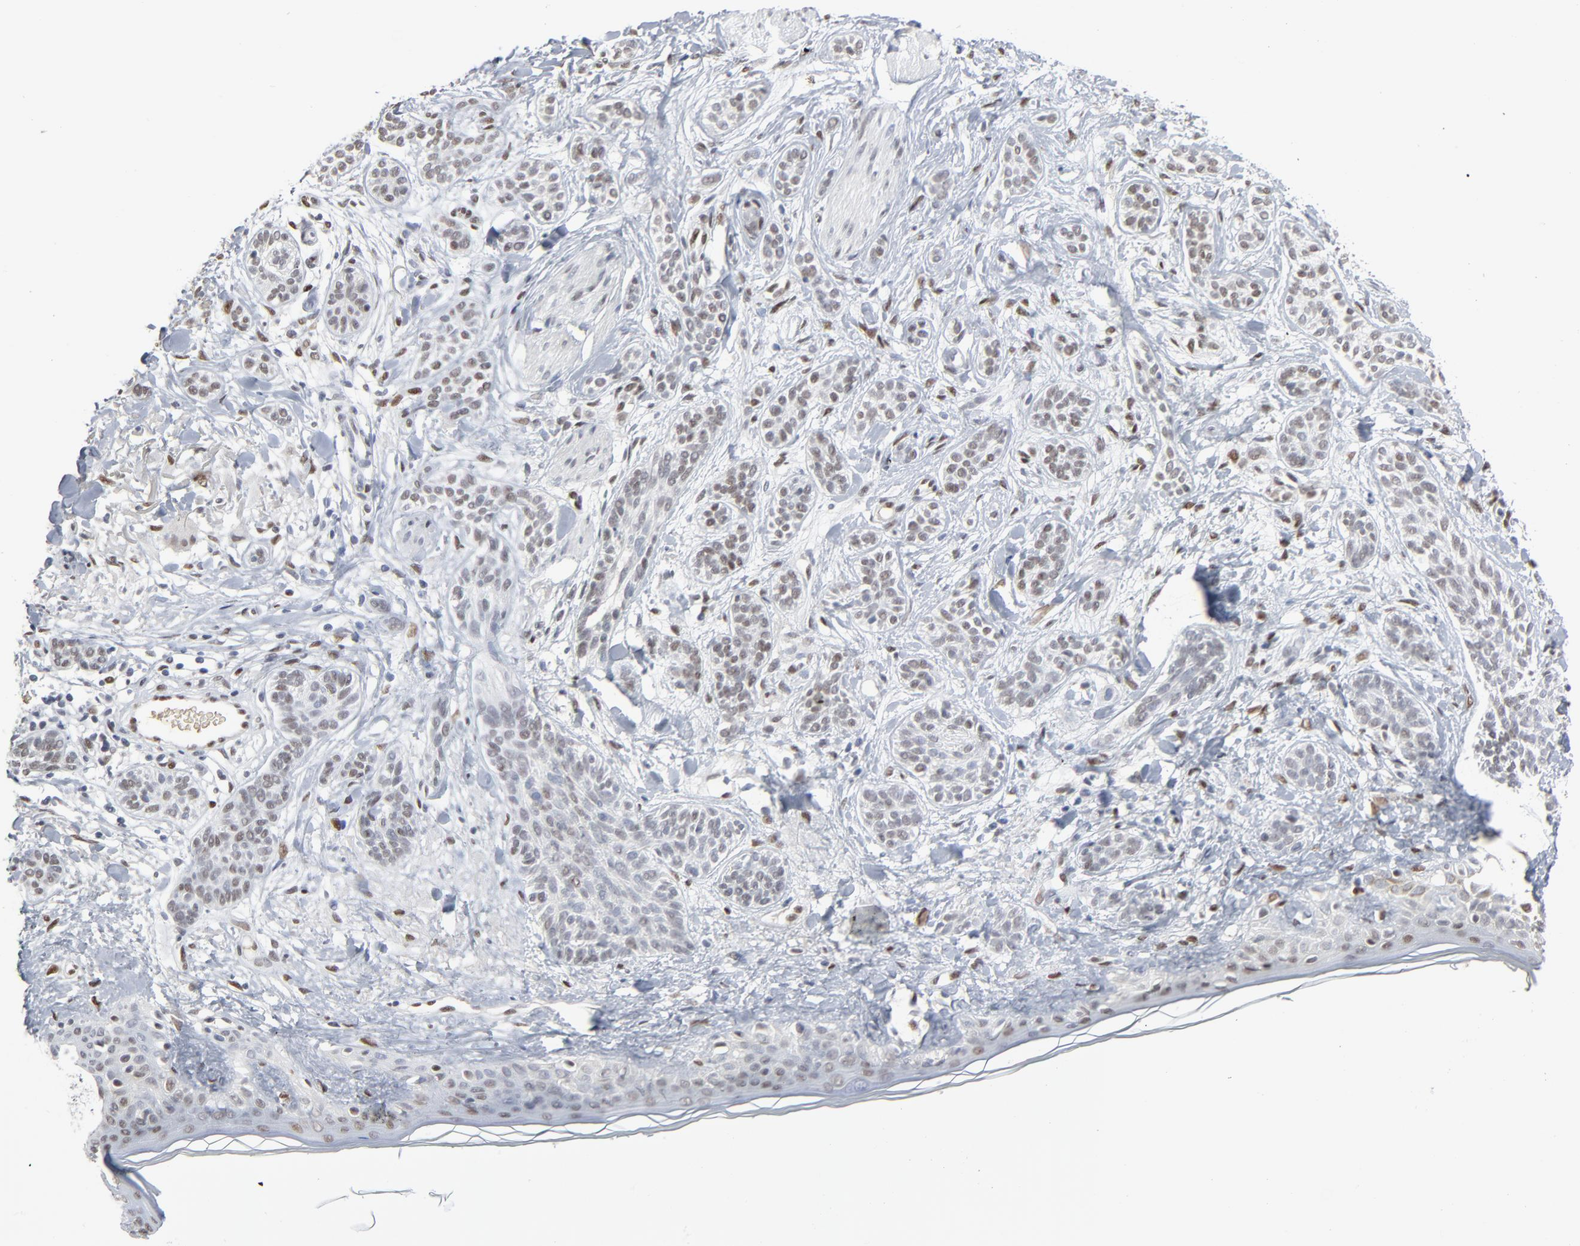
{"staining": {"intensity": "negative", "quantity": "none", "location": "none"}, "tissue": "skin cancer", "cell_type": "Tumor cells", "image_type": "cancer", "snomed": [{"axis": "morphology", "description": "Normal tissue, NOS"}, {"axis": "morphology", "description": "Basal cell carcinoma"}, {"axis": "topography", "description": "Skin"}], "caption": "Skin basal cell carcinoma stained for a protein using IHC reveals no expression tumor cells.", "gene": "ATF7", "patient": {"sex": "male", "age": 63}}